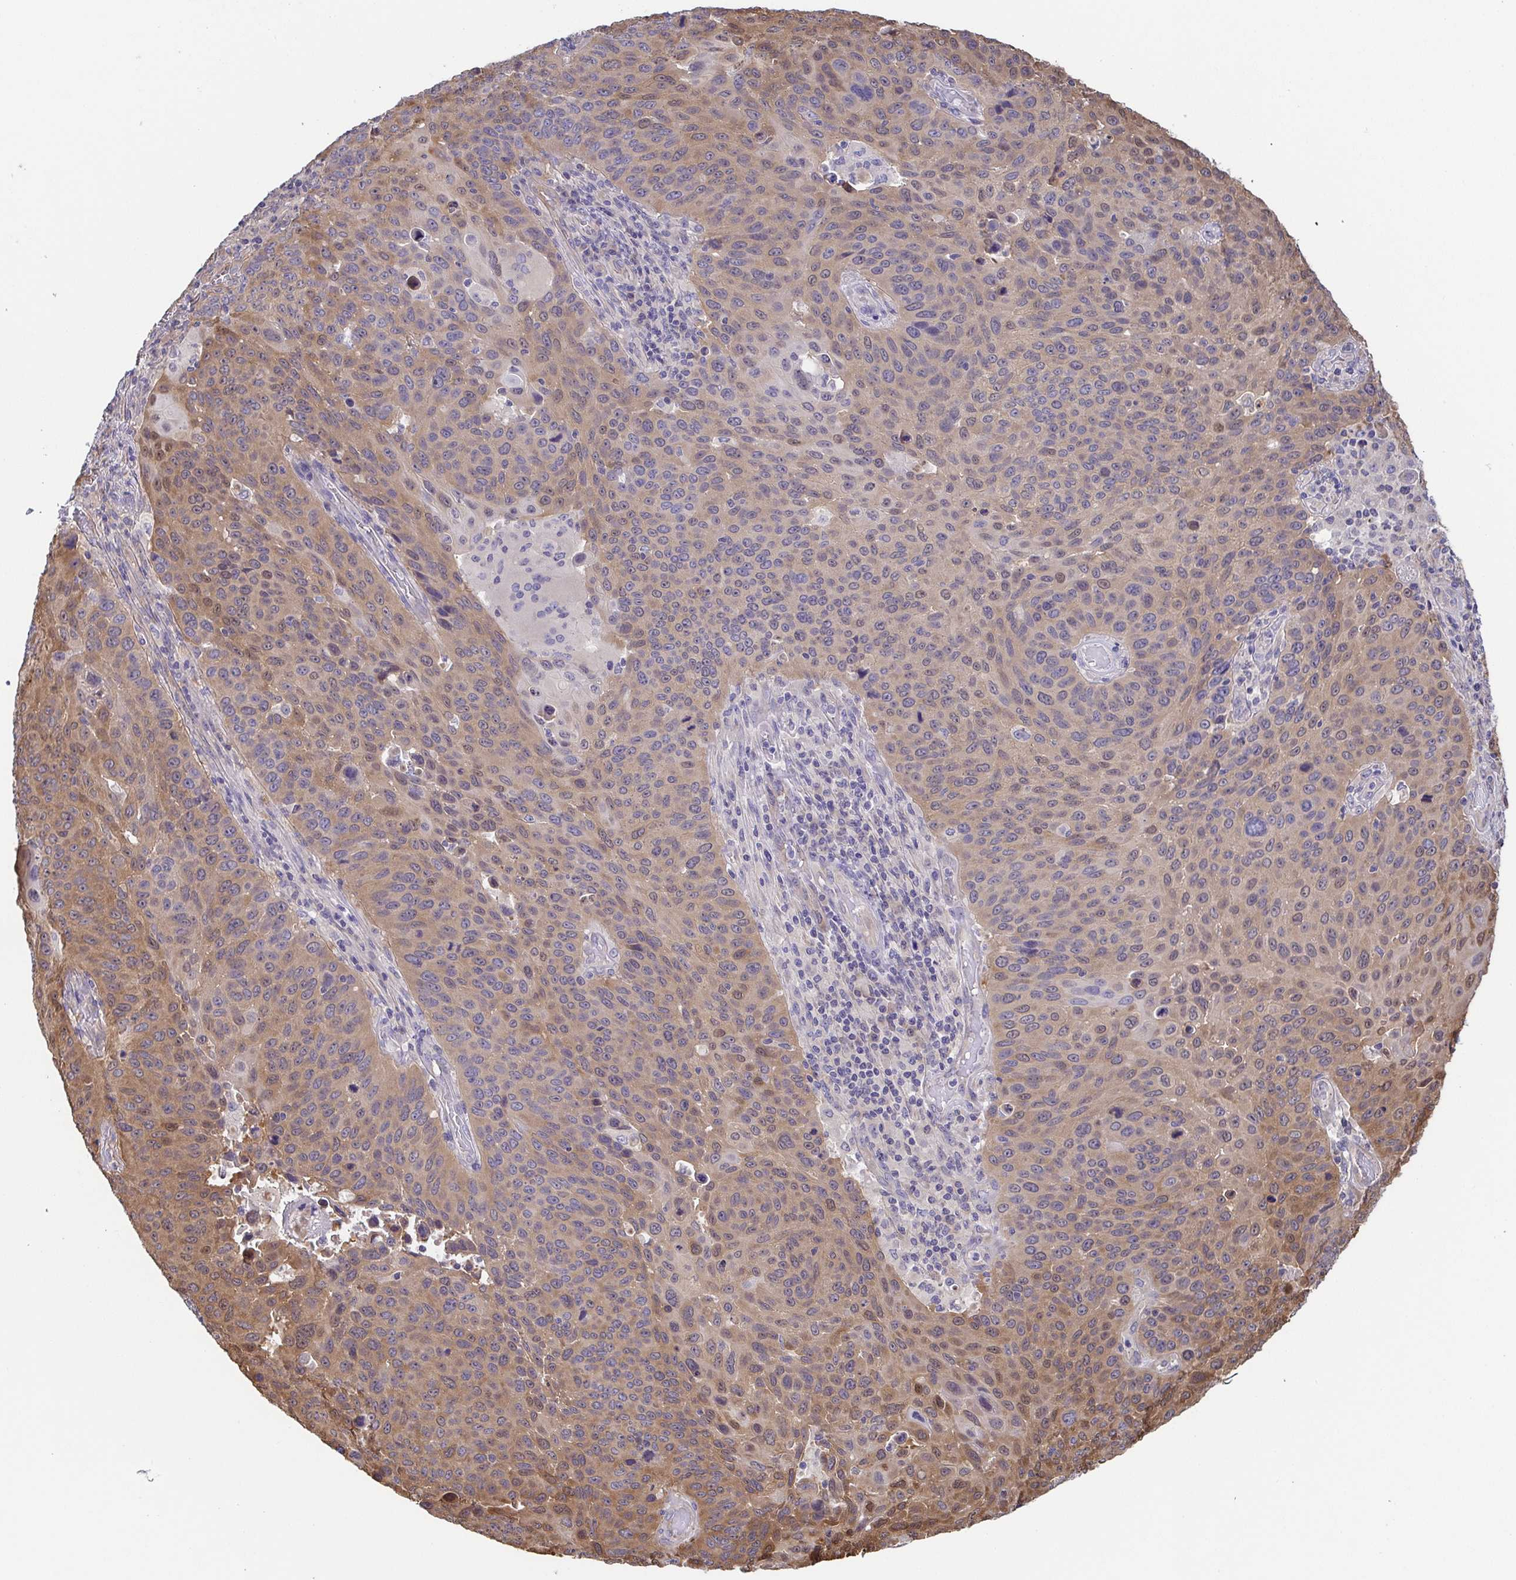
{"staining": {"intensity": "moderate", "quantity": "25%-75%", "location": "cytoplasmic/membranous"}, "tissue": "lung cancer", "cell_type": "Tumor cells", "image_type": "cancer", "snomed": [{"axis": "morphology", "description": "Squamous cell carcinoma, NOS"}, {"axis": "topography", "description": "Lung"}], "caption": "High-magnification brightfield microscopy of lung squamous cell carcinoma stained with DAB (3,3'-diaminobenzidine) (brown) and counterstained with hematoxylin (blue). tumor cells exhibit moderate cytoplasmic/membranous positivity is identified in about25%-75% of cells.", "gene": "EIF3D", "patient": {"sex": "male", "age": 68}}